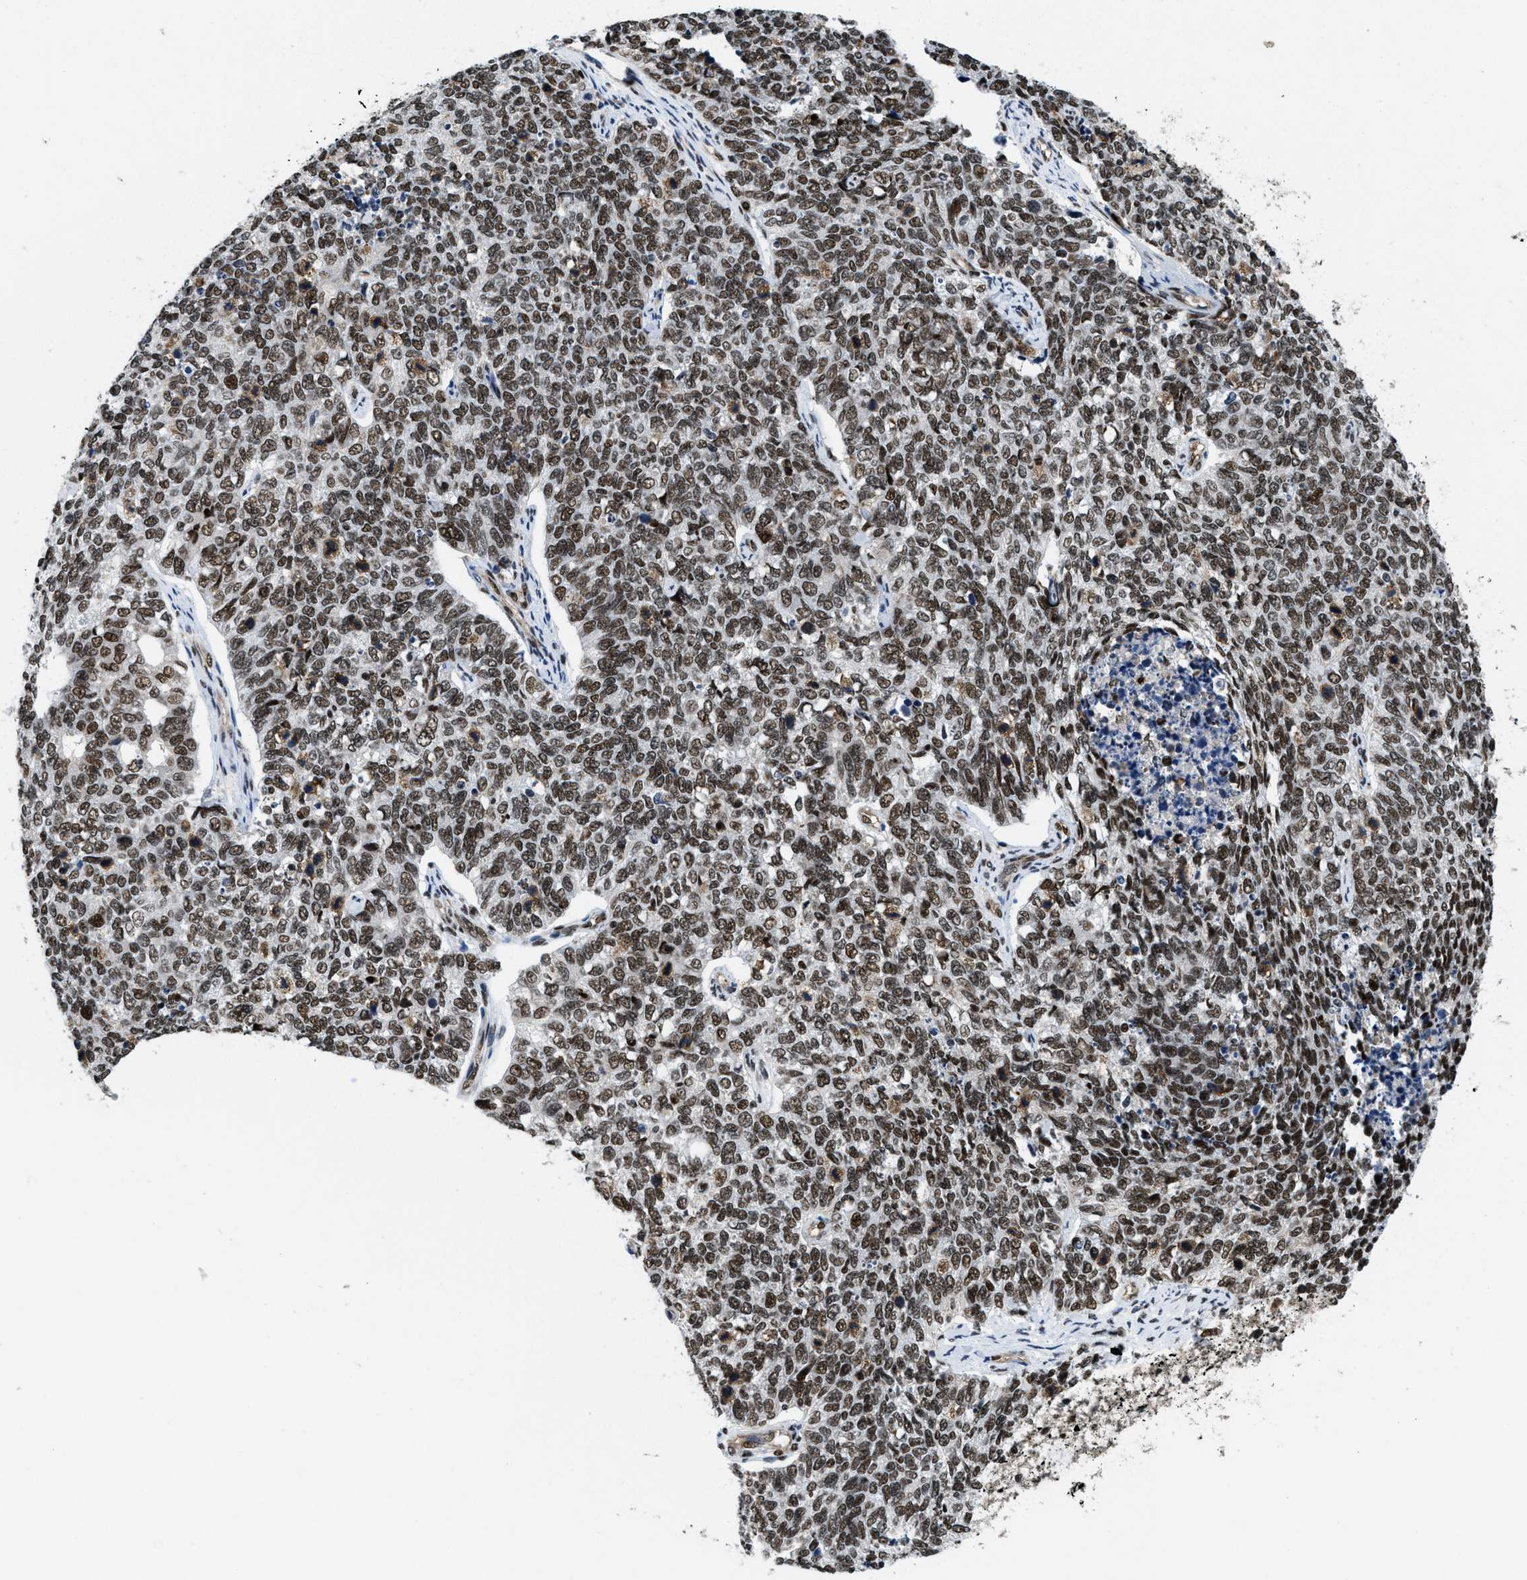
{"staining": {"intensity": "strong", "quantity": ">75%", "location": "nuclear"}, "tissue": "cervical cancer", "cell_type": "Tumor cells", "image_type": "cancer", "snomed": [{"axis": "morphology", "description": "Squamous cell carcinoma, NOS"}, {"axis": "topography", "description": "Cervix"}], "caption": "DAB immunohistochemical staining of human cervical cancer demonstrates strong nuclear protein staining in approximately >75% of tumor cells.", "gene": "SAFB", "patient": {"sex": "female", "age": 63}}